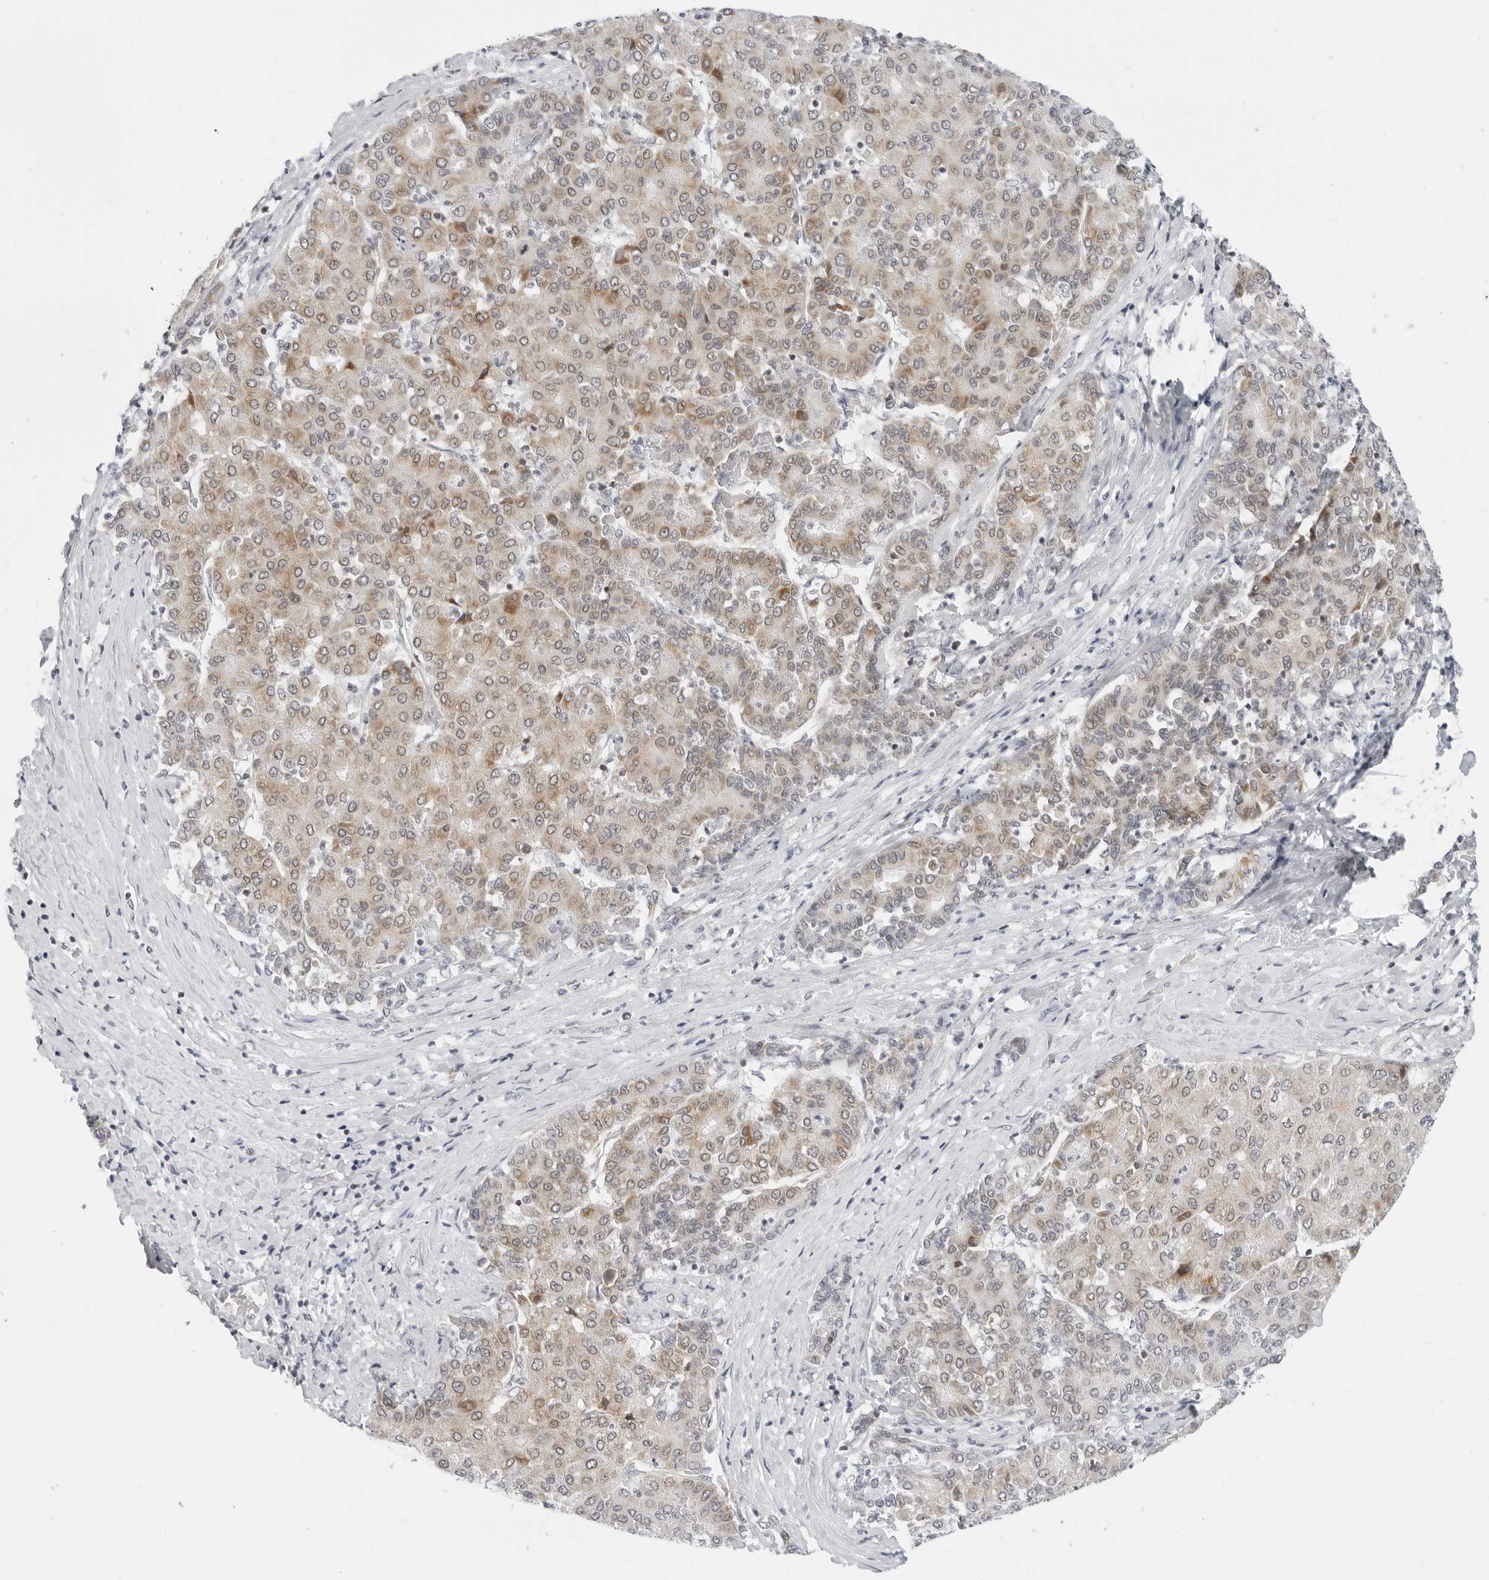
{"staining": {"intensity": "moderate", "quantity": ">75%", "location": "cytoplasmic/membranous"}, "tissue": "liver cancer", "cell_type": "Tumor cells", "image_type": "cancer", "snomed": [{"axis": "morphology", "description": "Carcinoma, Hepatocellular, NOS"}, {"axis": "topography", "description": "Liver"}], "caption": "IHC (DAB (3,3'-diaminobenzidine)) staining of hepatocellular carcinoma (liver) reveals moderate cytoplasmic/membranous protein expression in approximately >75% of tumor cells.", "gene": "CIART", "patient": {"sex": "male", "age": 65}}